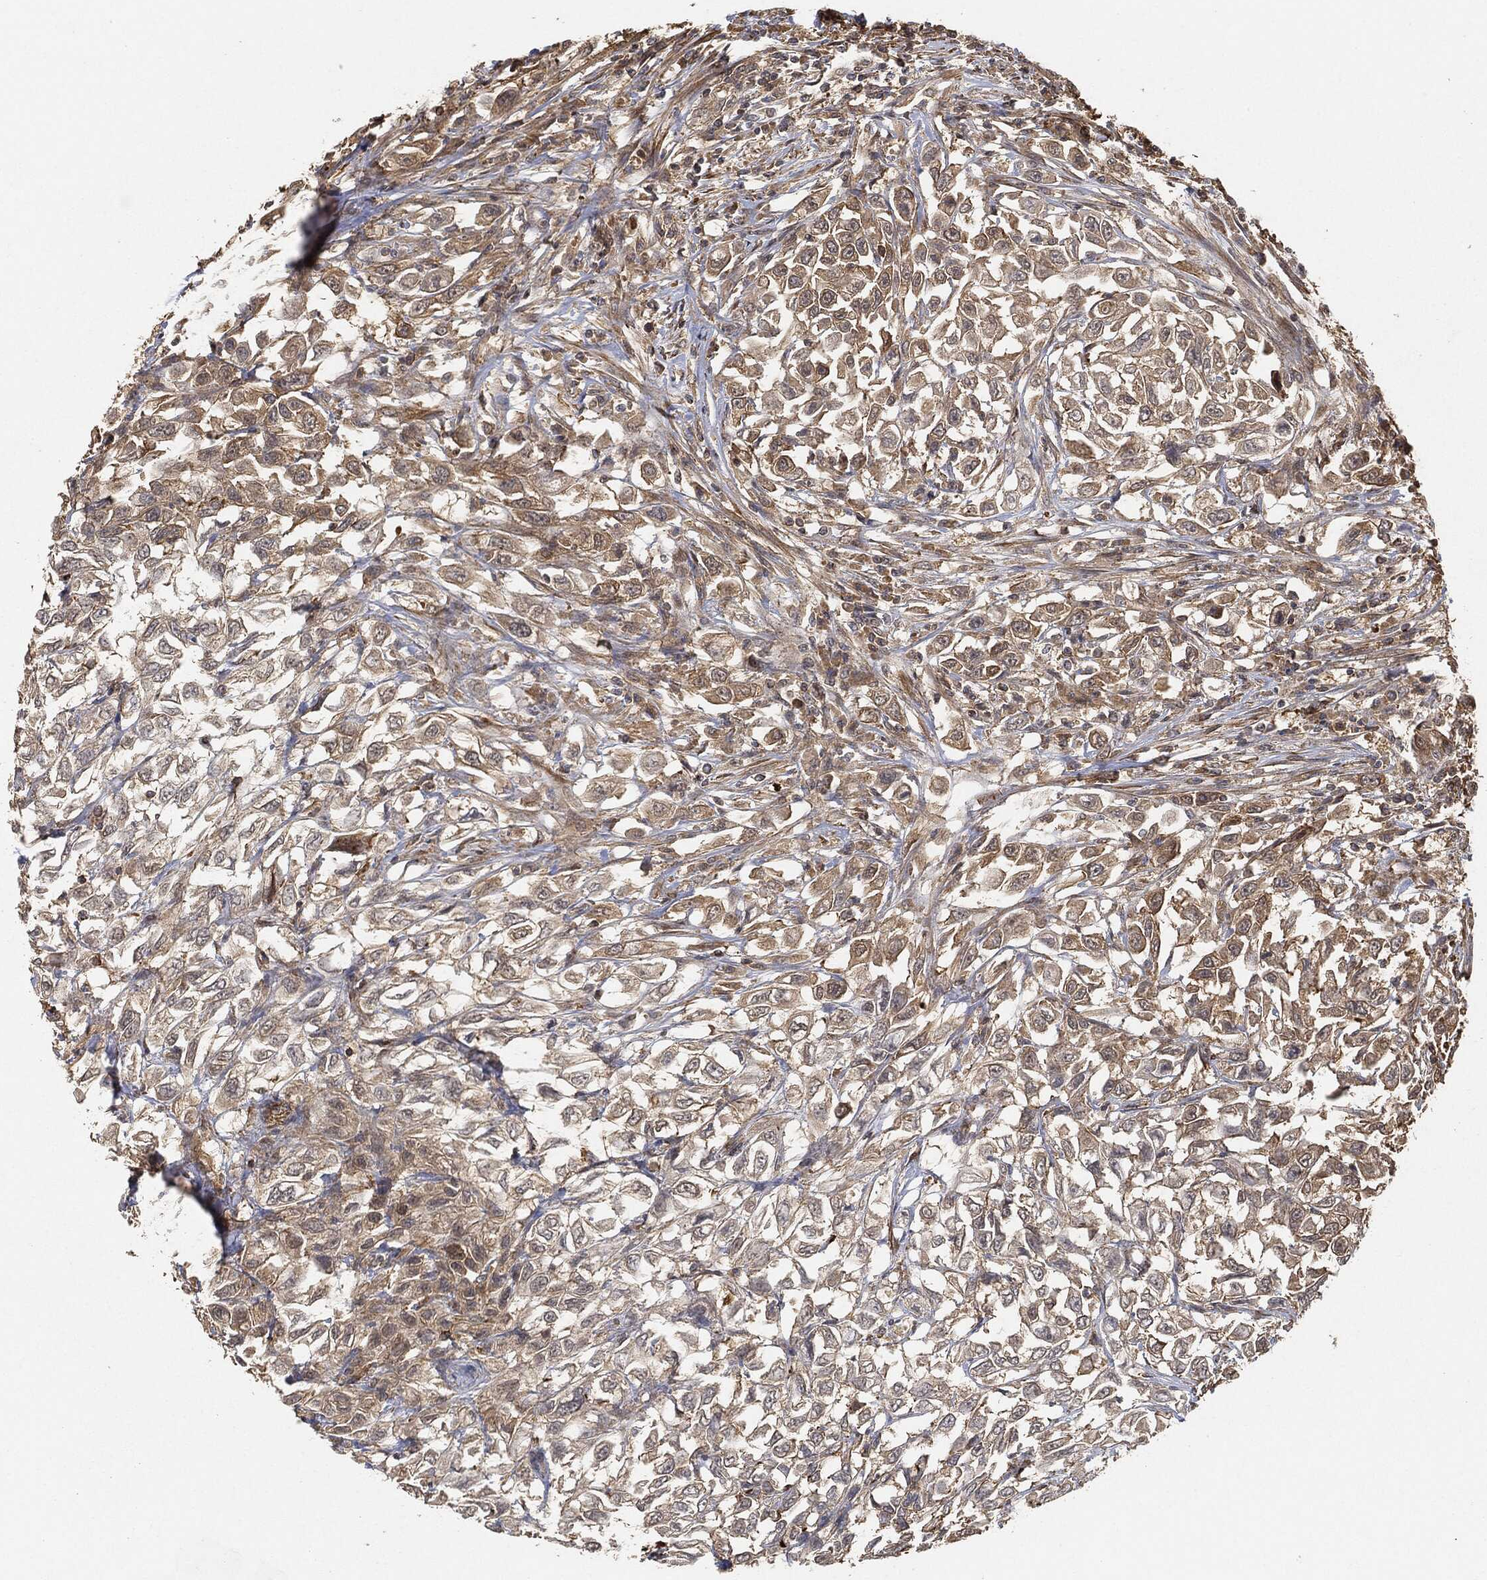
{"staining": {"intensity": "moderate", "quantity": "25%-75%", "location": "cytoplasmic/membranous"}, "tissue": "urothelial cancer", "cell_type": "Tumor cells", "image_type": "cancer", "snomed": [{"axis": "morphology", "description": "Urothelial carcinoma, High grade"}, {"axis": "topography", "description": "Urinary bladder"}], "caption": "Urothelial carcinoma (high-grade) was stained to show a protein in brown. There is medium levels of moderate cytoplasmic/membranous expression in approximately 25%-75% of tumor cells.", "gene": "TPT1", "patient": {"sex": "female", "age": 56}}